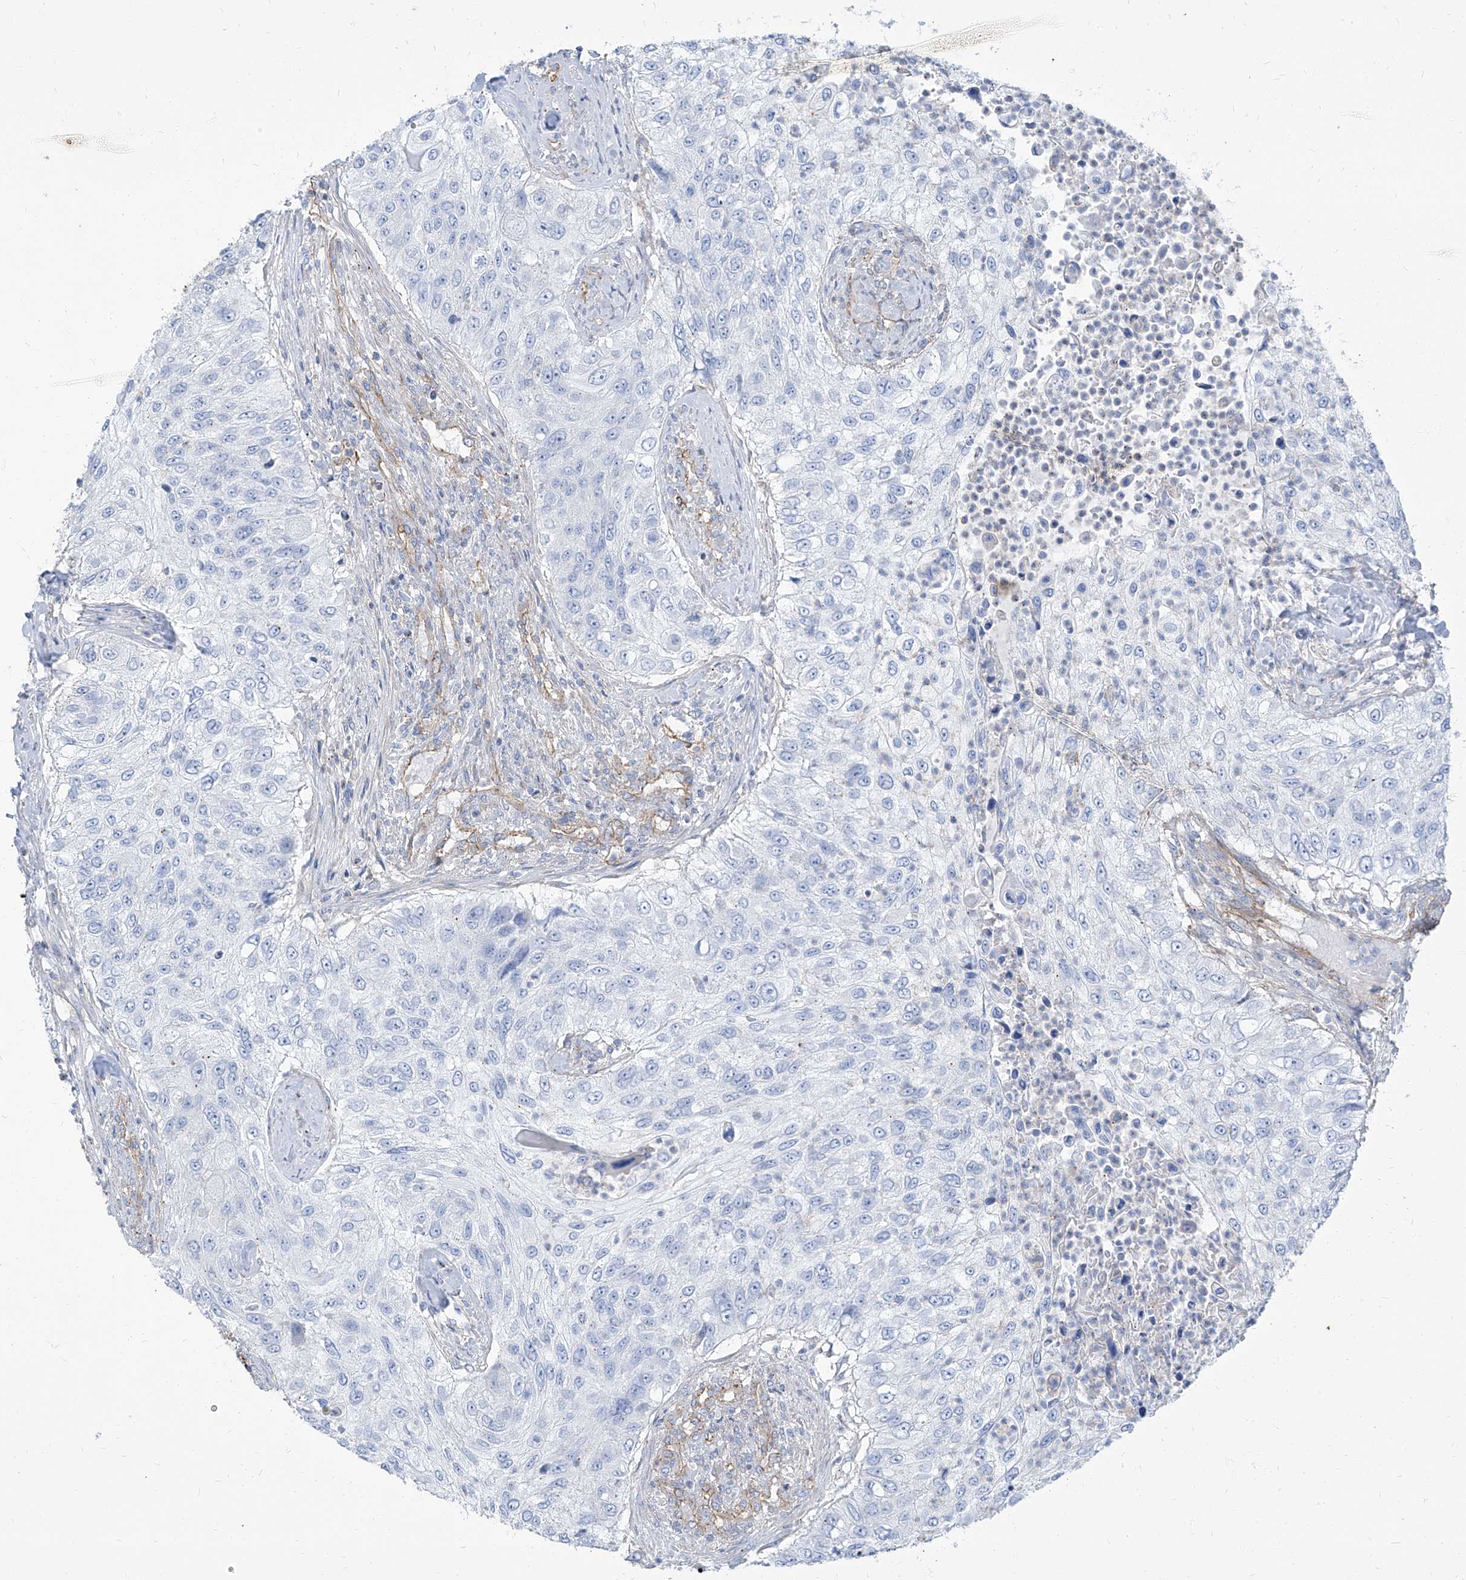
{"staining": {"intensity": "negative", "quantity": "none", "location": "none"}, "tissue": "urothelial cancer", "cell_type": "Tumor cells", "image_type": "cancer", "snomed": [{"axis": "morphology", "description": "Urothelial carcinoma, High grade"}, {"axis": "topography", "description": "Urinary bladder"}], "caption": "This is an immunohistochemistry (IHC) micrograph of high-grade urothelial carcinoma. There is no positivity in tumor cells.", "gene": "TXLNB", "patient": {"sex": "female", "age": 60}}